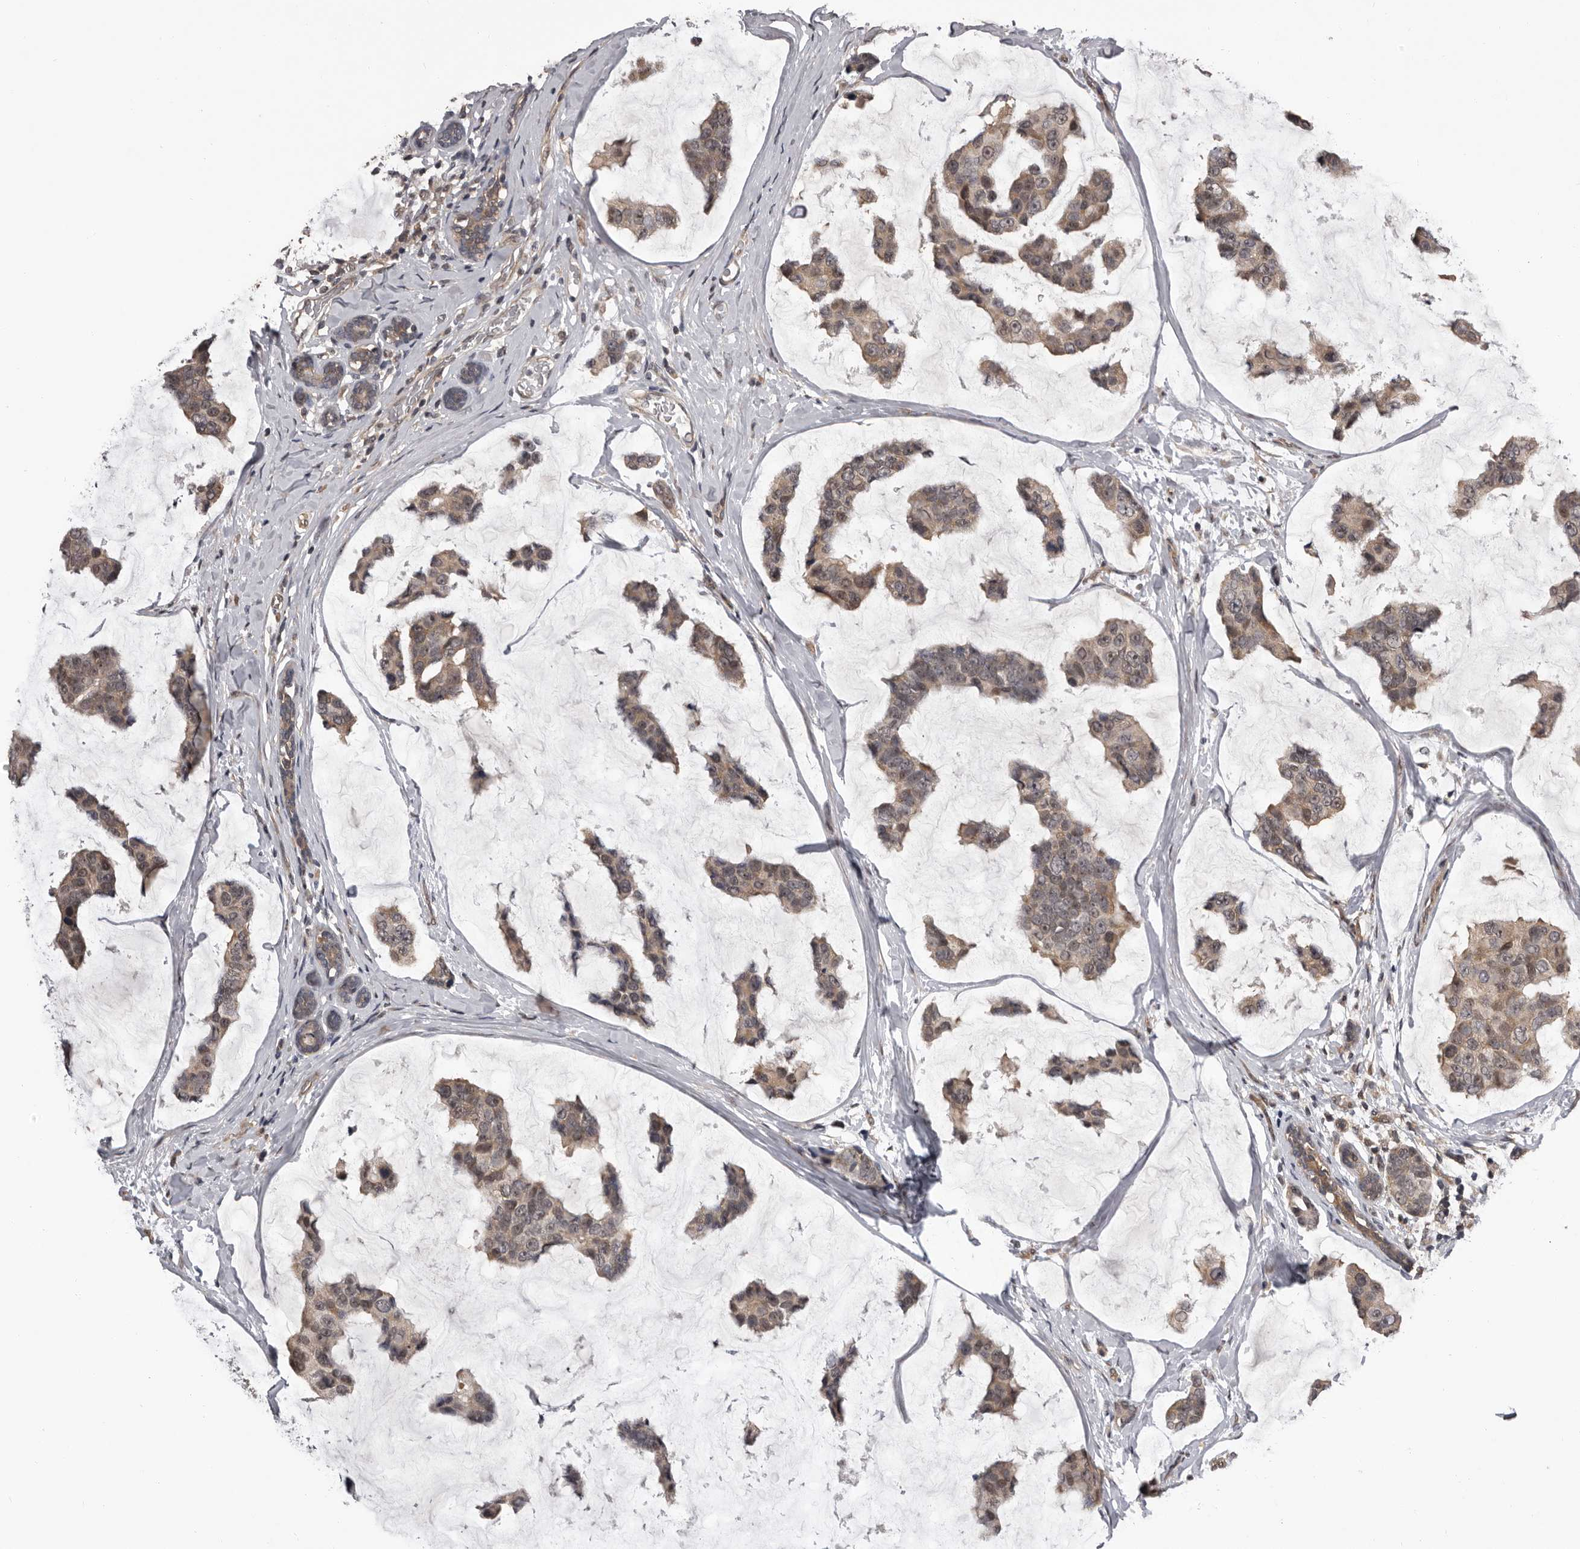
{"staining": {"intensity": "weak", "quantity": ">75%", "location": "cytoplasmic/membranous,nuclear"}, "tissue": "breast cancer", "cell_type": "Tumor cells", "image_type": "cancer", "snomed": [{"axis": "morphology", "description": "Normal tissue, NOS"}, {"axis": "morphology", "description": "Duct carcinoma"}, {"axis": "topography", "description": "Breast"}], "caption": "Breast cancer tissue reveals weak cytoplasmic/membranous and nuclear expression in approximately >75% of tumor cells, visualized by immunohistochemistry.", "gene": "VPS37A", "patient": {"sex": "female", "age": 50}}